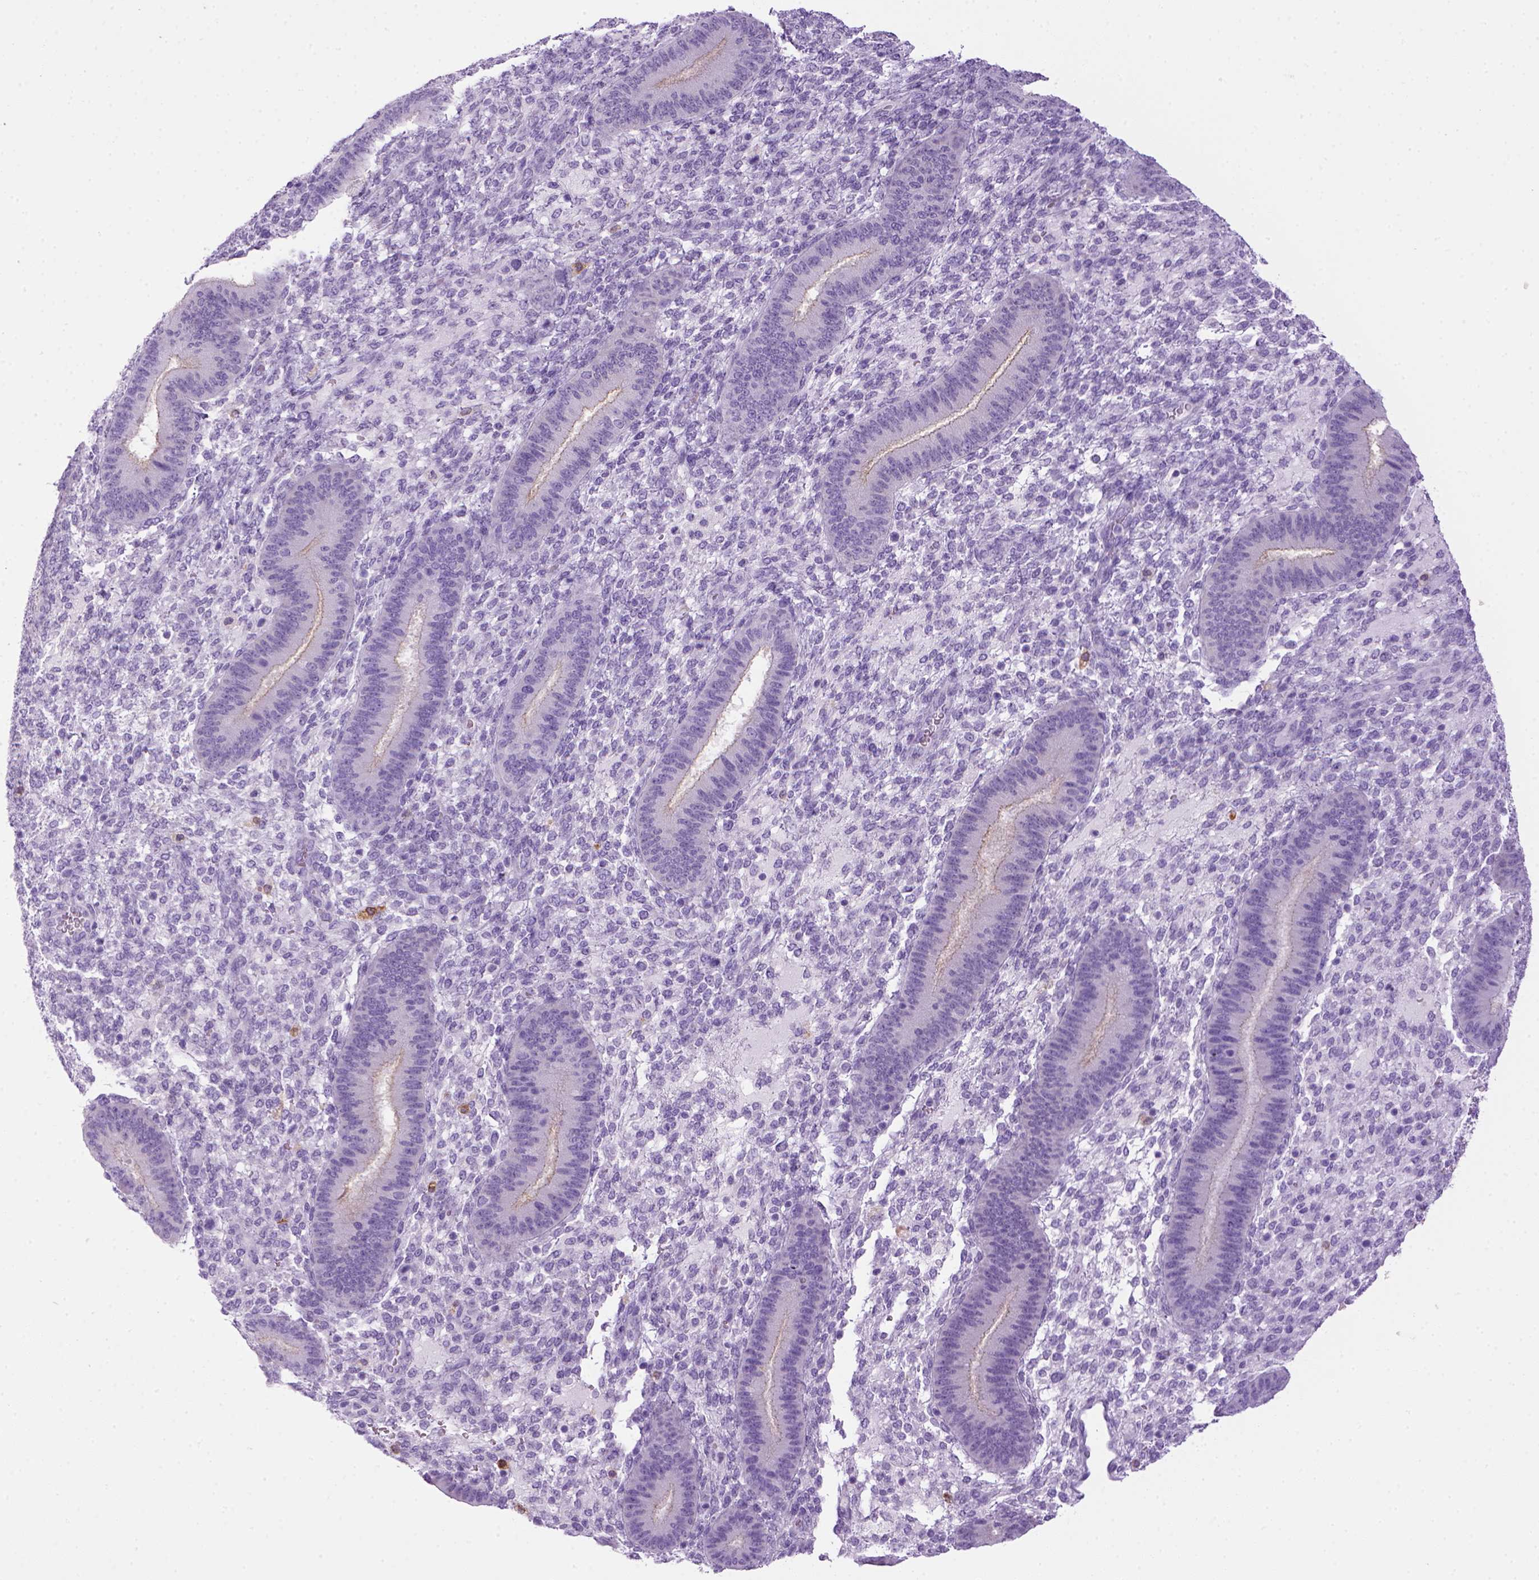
{"staining": {"intensity": "negative", "quantity": "none", "location": "none"}, "tissue": "endometrium", "cell_type": "Cells in endometrial stroma", "image_type": "normal", "snomed": [{"axis": "morphology", "description": "Normal tissue, NOS"}, {"axis": "topography", "description": "Endometrium"}], "caption": "This micrograph is of normal endometrium stained with immunohistochemistry (IHC) to label a protein in brown with the nuclei are counter-stained blue. There is no positivity in cells in endometrial stroma. (Immunohistochemistry, brightfield microscopy, high magnification).", "gene": "SGCG", "patient": {"sex": "female", "age": 39}}